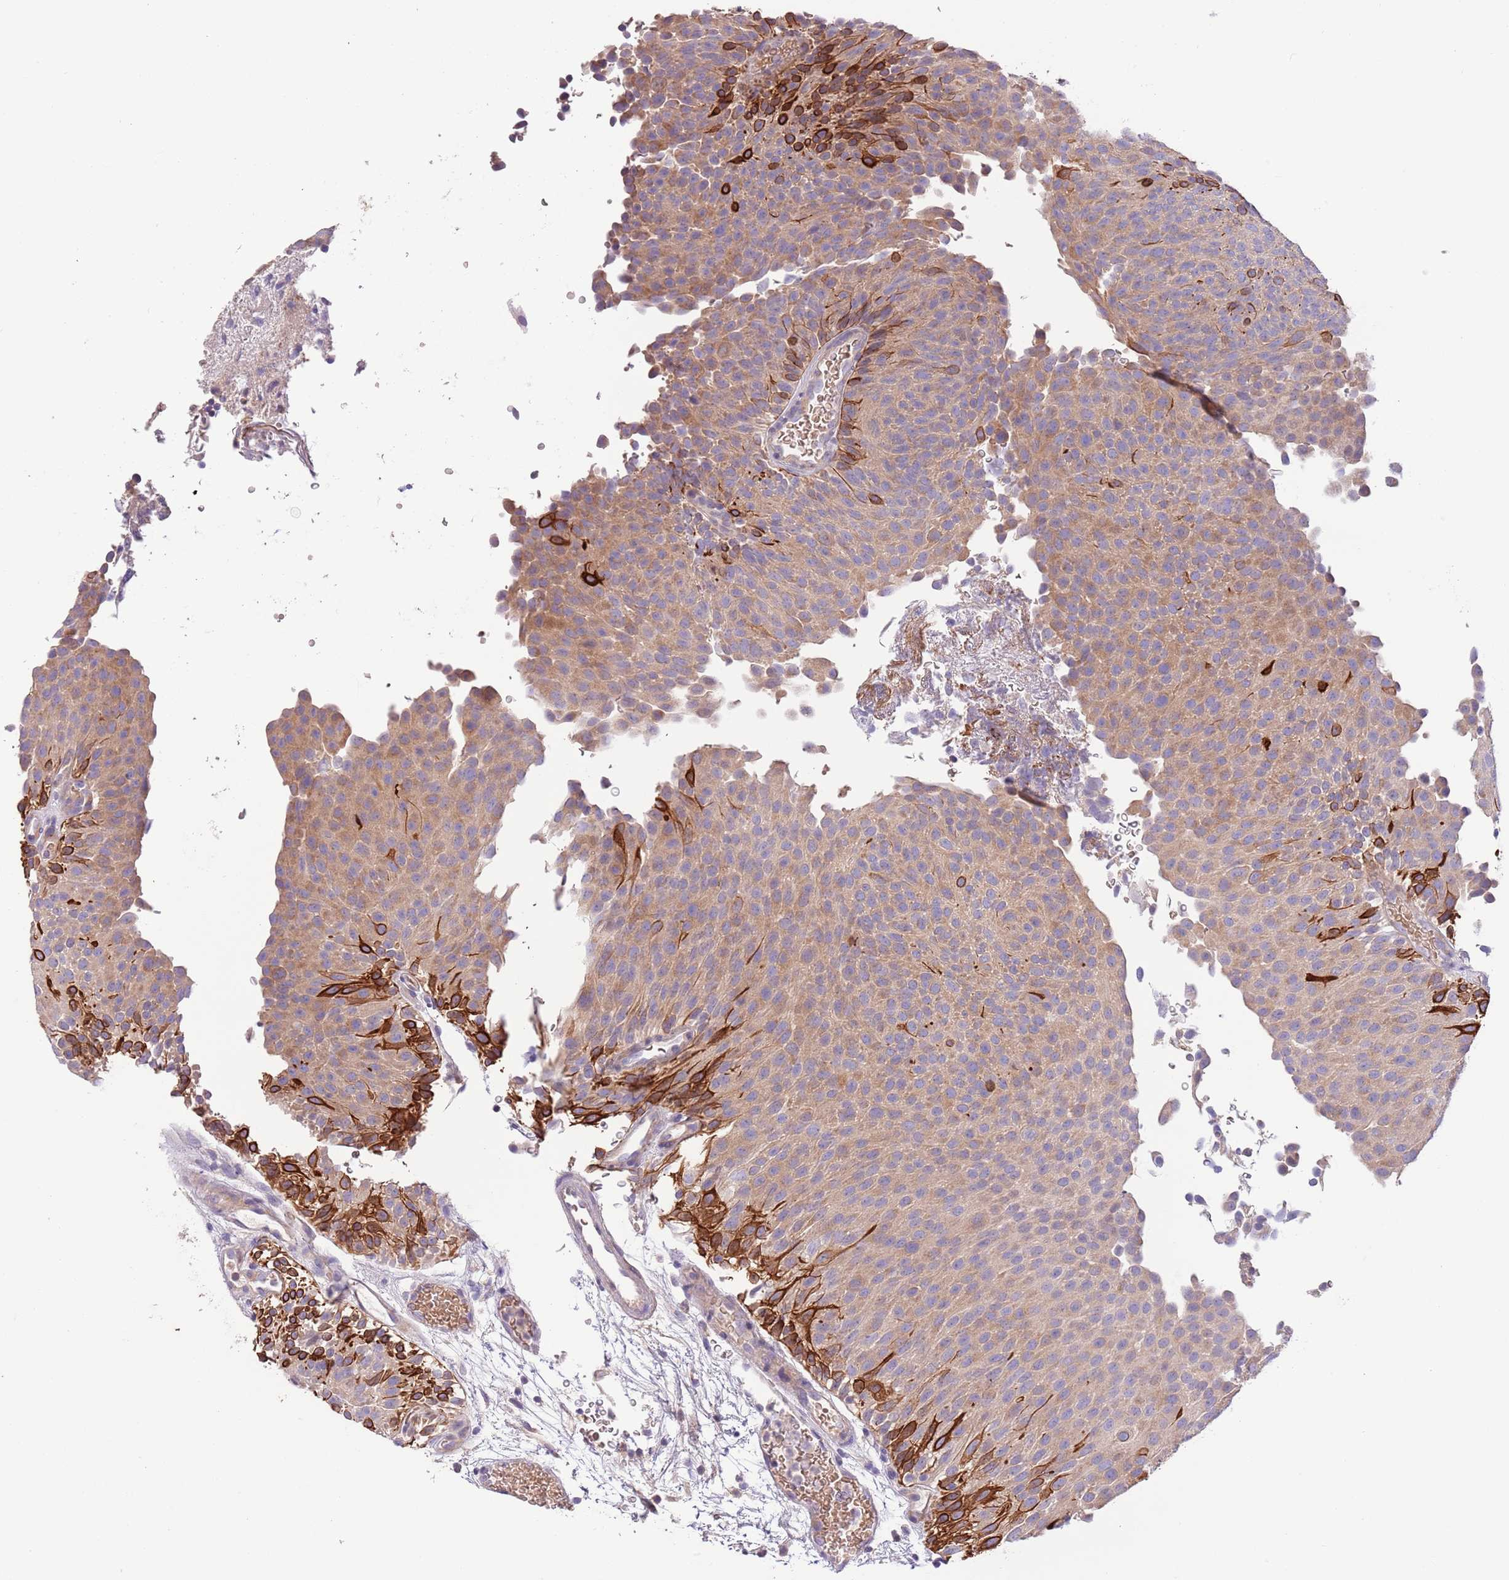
{"staining": {"intensity": "strong", "quantity": "<25%", "location": "cytoplasmic/membranous"}, "tissue": "urothelial cancer", "cell_type": "Tumor cells", "image_type": "cancer", "snomed": [{"axis": "morphology", "description": "Urothelial carcinoma, Low grade"}, {"axis": "topography", "description": "Urinary bladder"}], "caption": "IHC of urothelial carcinoma (low-grade) displays medium levels of strong cytoplasmic/membranous expression in about <25% of tumor cells. The staining was performed using DAB (3,3'-diaminobenzidine) to visualize the protein expression in brown, while the nuclei were stained in blue with hematoxylin (Magnification: 20x).", "gene": "ZNF658", "patient": {"sex": "male", "age": 78}}